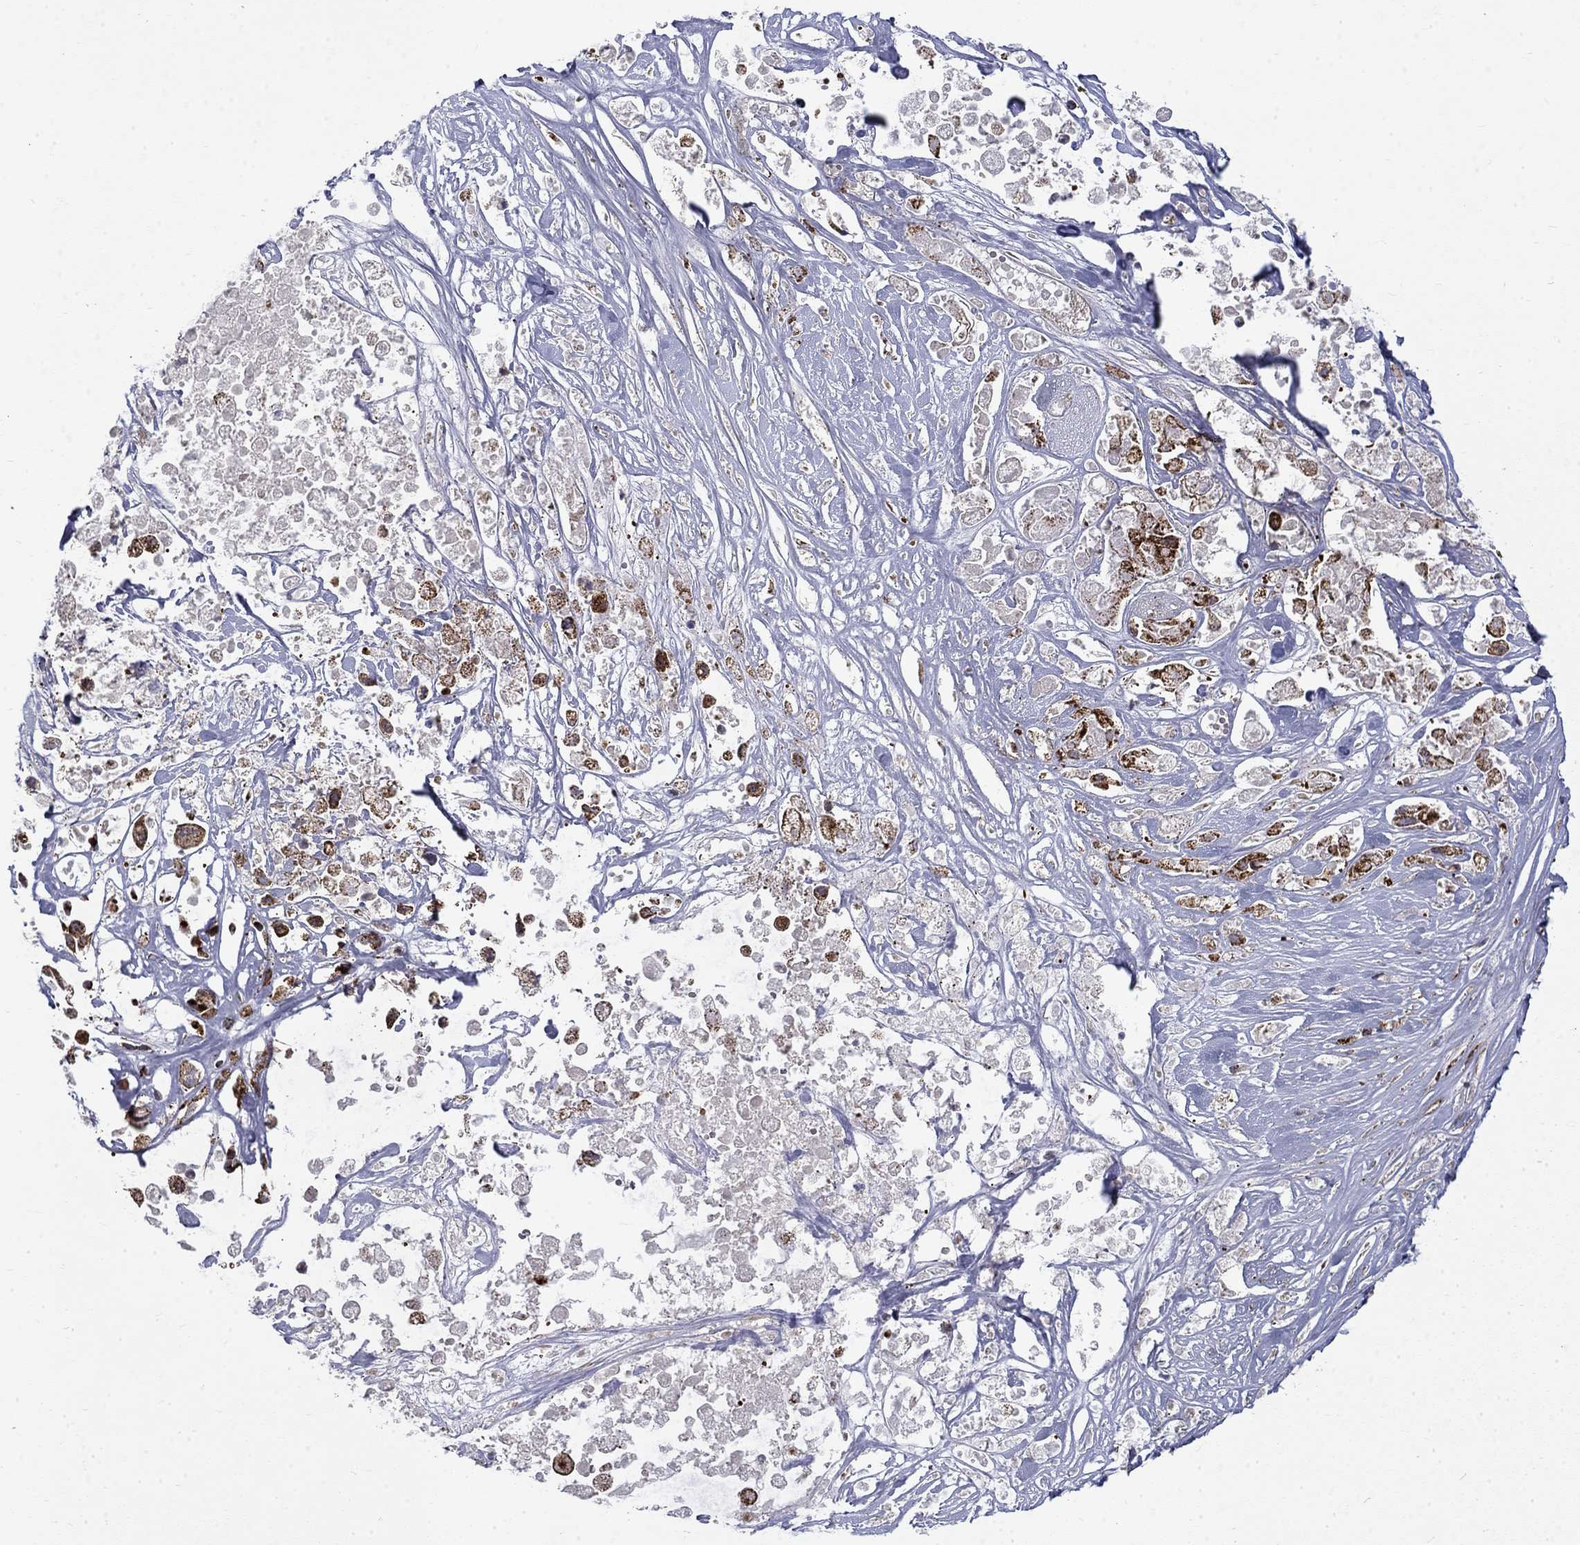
{"staining": {"intensity": "strong", "quantity": "<25%", "location": "cytoplasmic/membranous"}, "tissue": "pancreatic cancer", "cell_type": "Tumor cells", "image_type": "cancer", "snomed": [{"axis": "morphology", "description": "Adenocarcinoma, NOS"}, {"axis": "topography", "description": "Pancreas"}], "caption": "IHC micrograph of adenocarcinoma (pancreatic) stained for a protein (brown), which displays medium levels of strong cytoplasmic/membranous staining in approximately <25% of tumor cells.", "gene": "PCBP3", "patient": {"sex": "male", "age": 44}}